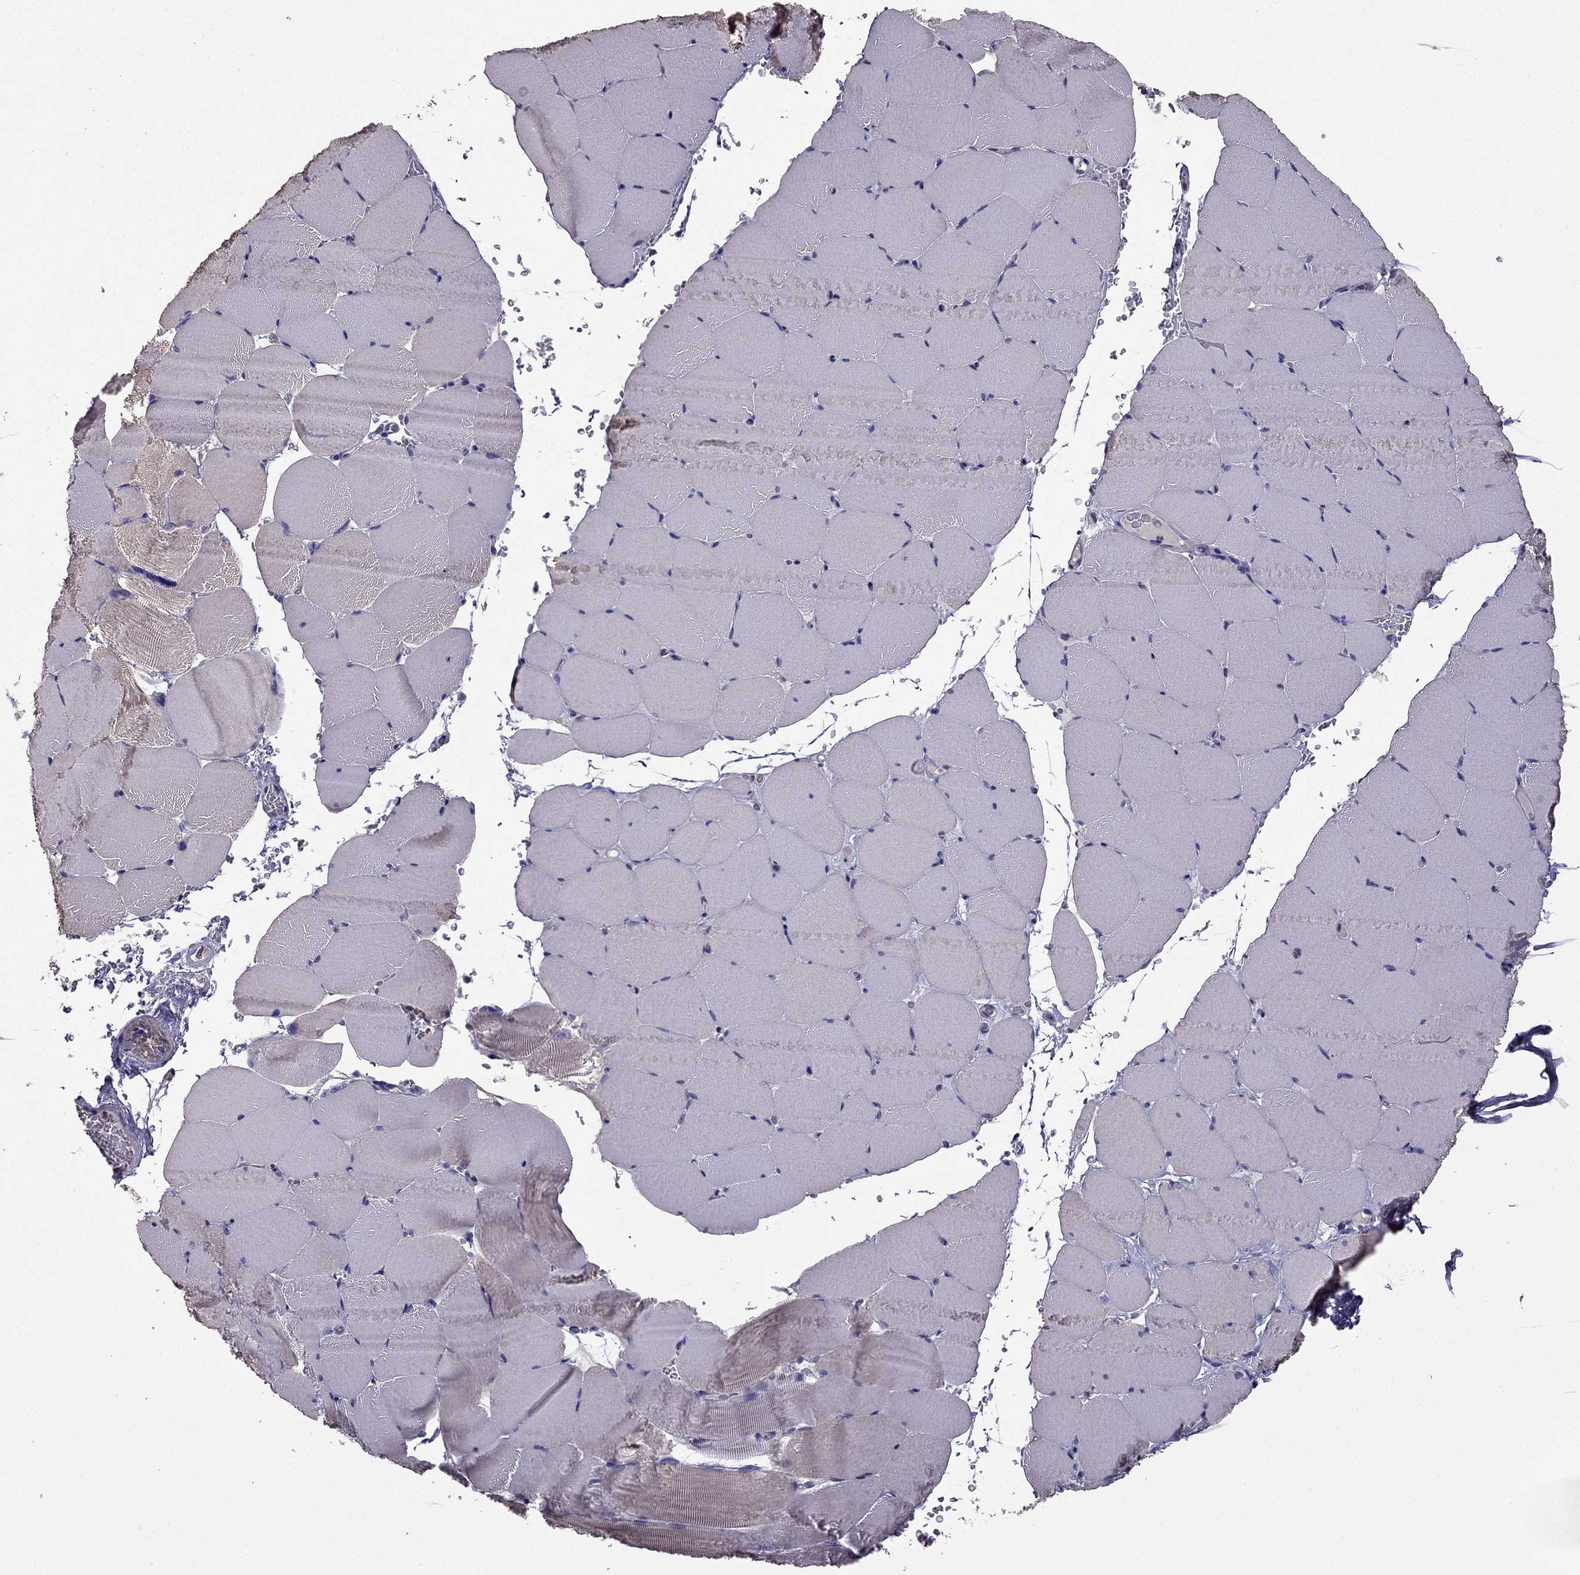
{"staining": {"intensity": "negative", "quantity": "none", "location": "none"}, "tissue": "skeletal muscle", "cell_type": "Myocytes", "image_type": "normal", "snomed": [{"axis": "morphology", "description": "Normal tissue, NOS"}, {"axis": "topography", "description": "Skeletal muscle"}], "caption": "DAB (3,3'-diaminobenzidine) immunohistochemical staining of benign skeletal muscle exhibits no significant expression in myocytes.", "gene": "CDH9", "patient": {"sex": "female", "age": 37}}